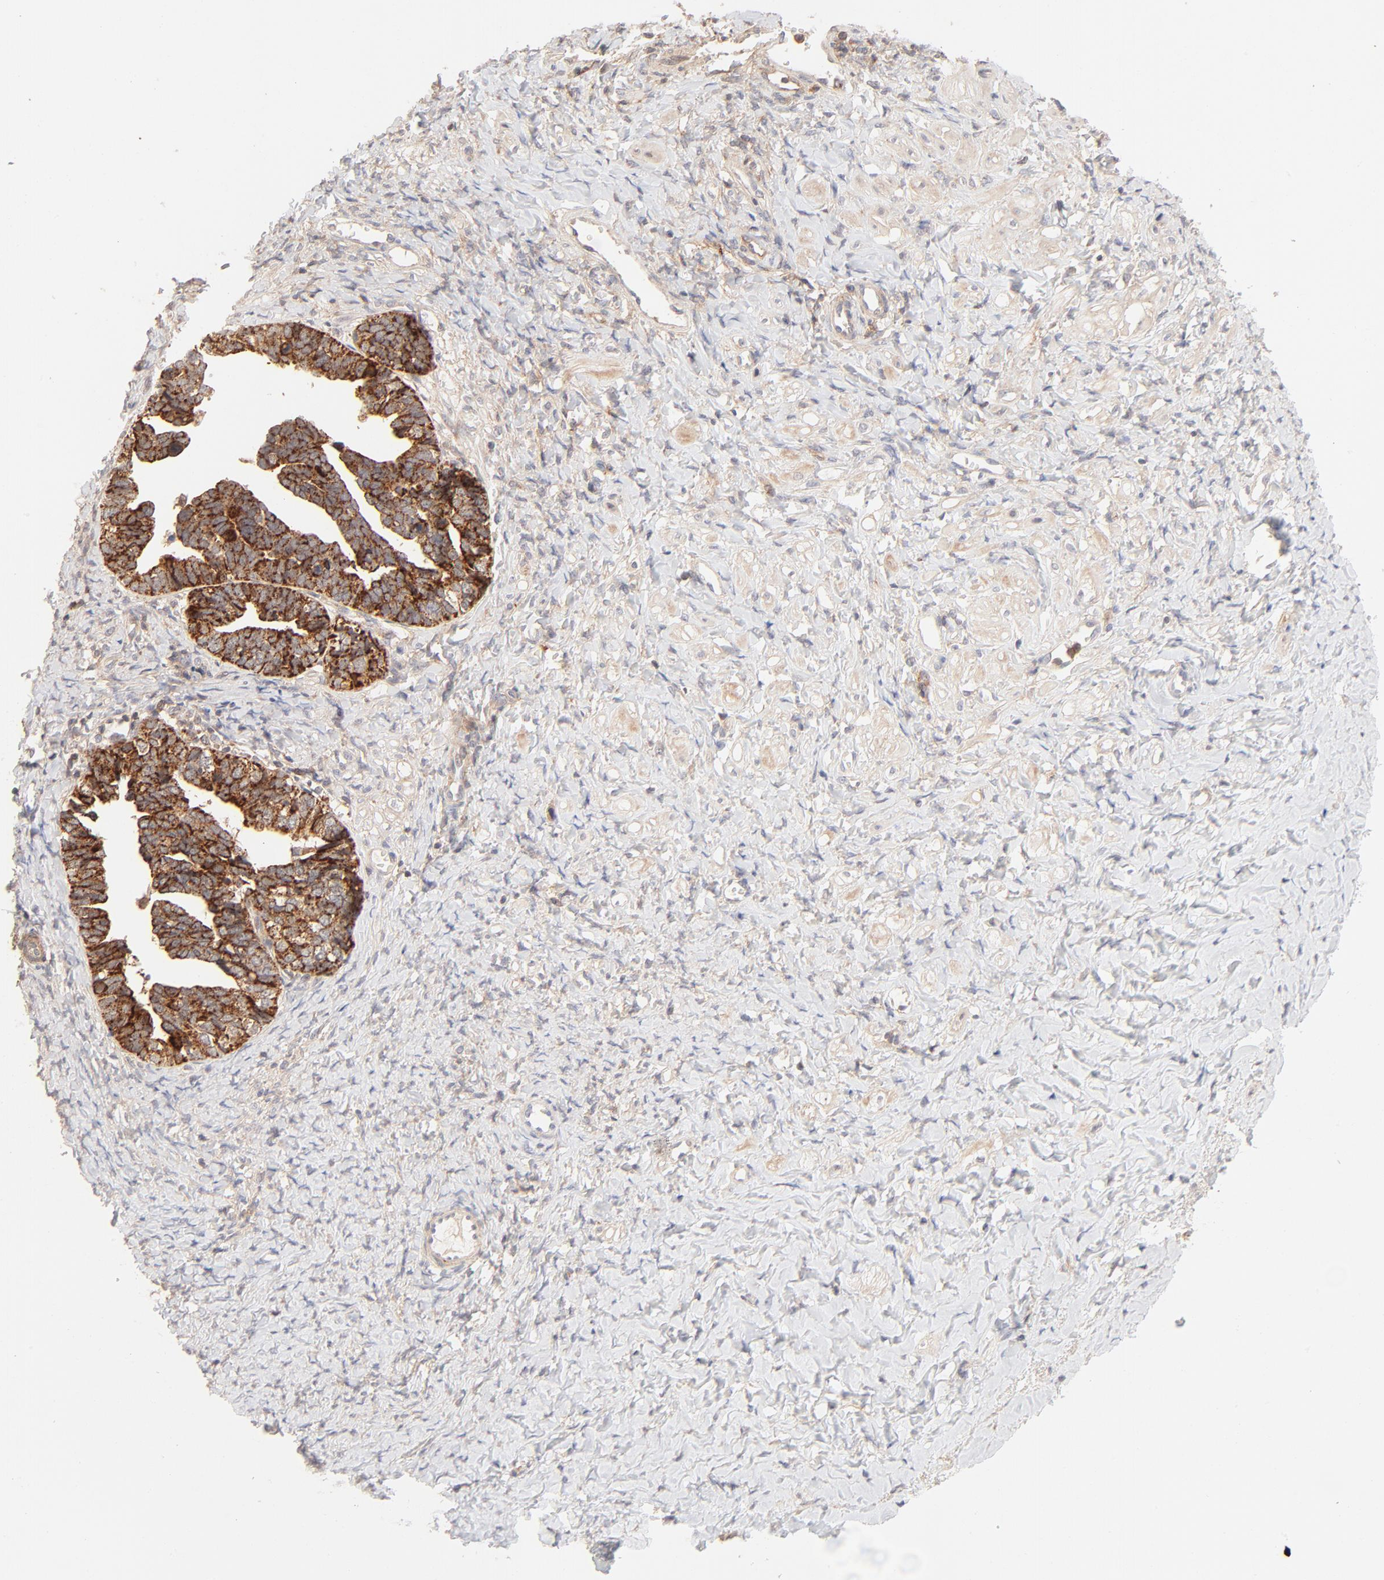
{"staining": {"intensity": "strong", "quantity": ">75%", "location": "cytoplasmic/membranous"}, "tissue": "ovarian cancer", "cell_type": "Tumor cells", "image_type": "cancer", "snomed": [{"axis": "morphology", "description": "Cystadenocarcinoma, serous, NOS"}, {"axis": "topography", "description": "Ovary"}], "caption": "A photomicrograph showing strong cytoplasmic/membranous staining in approximately >75% of tumor cells in serous cystadenocarcinoma (ovarian), as visualized by brown immunohistochemical staining.", "gene": "CSPG4", "patient": {"sex": "female", "age": 77}}